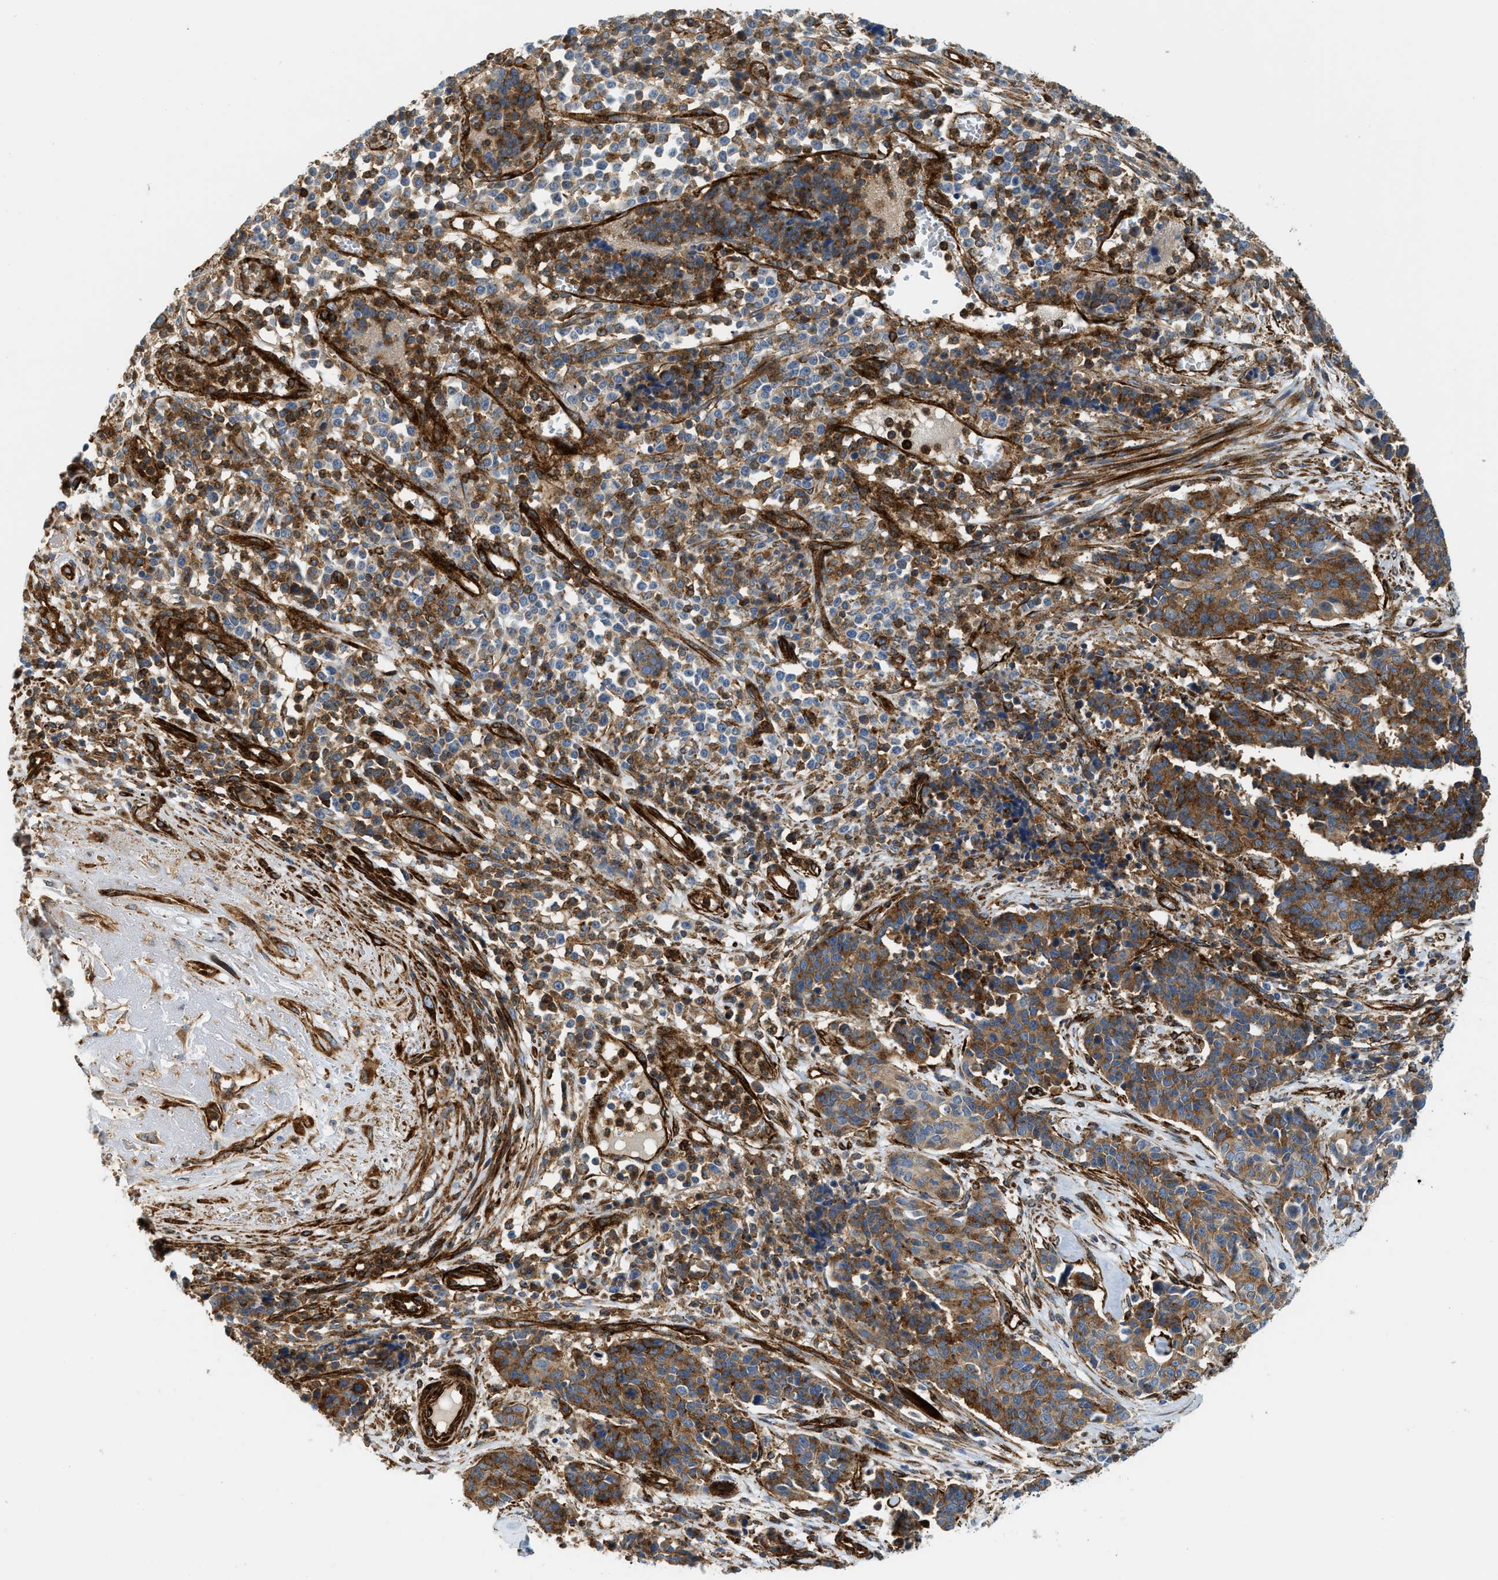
{"staining": {"intensity": "strong", "quantity": ">75%", "location": "cytoplasmic/membranous"}, "tissue": "cervical cancer", "cell_type": "Tumor cells", "image_type": "cancer", "snomed": [{"axis": "morphology", "description": "Squamous cell carcinoma, NOS"}, {"axis": "topography", "description": "Cervix"}], "caption": "Strong cytoplasmic/membranous protein expression is seen in approximately >75% of tumor cells in cervical cancer (squamous cell carcinoma).", "gene": "HIP1", "patient": {"sex": "female", "age": 35}}